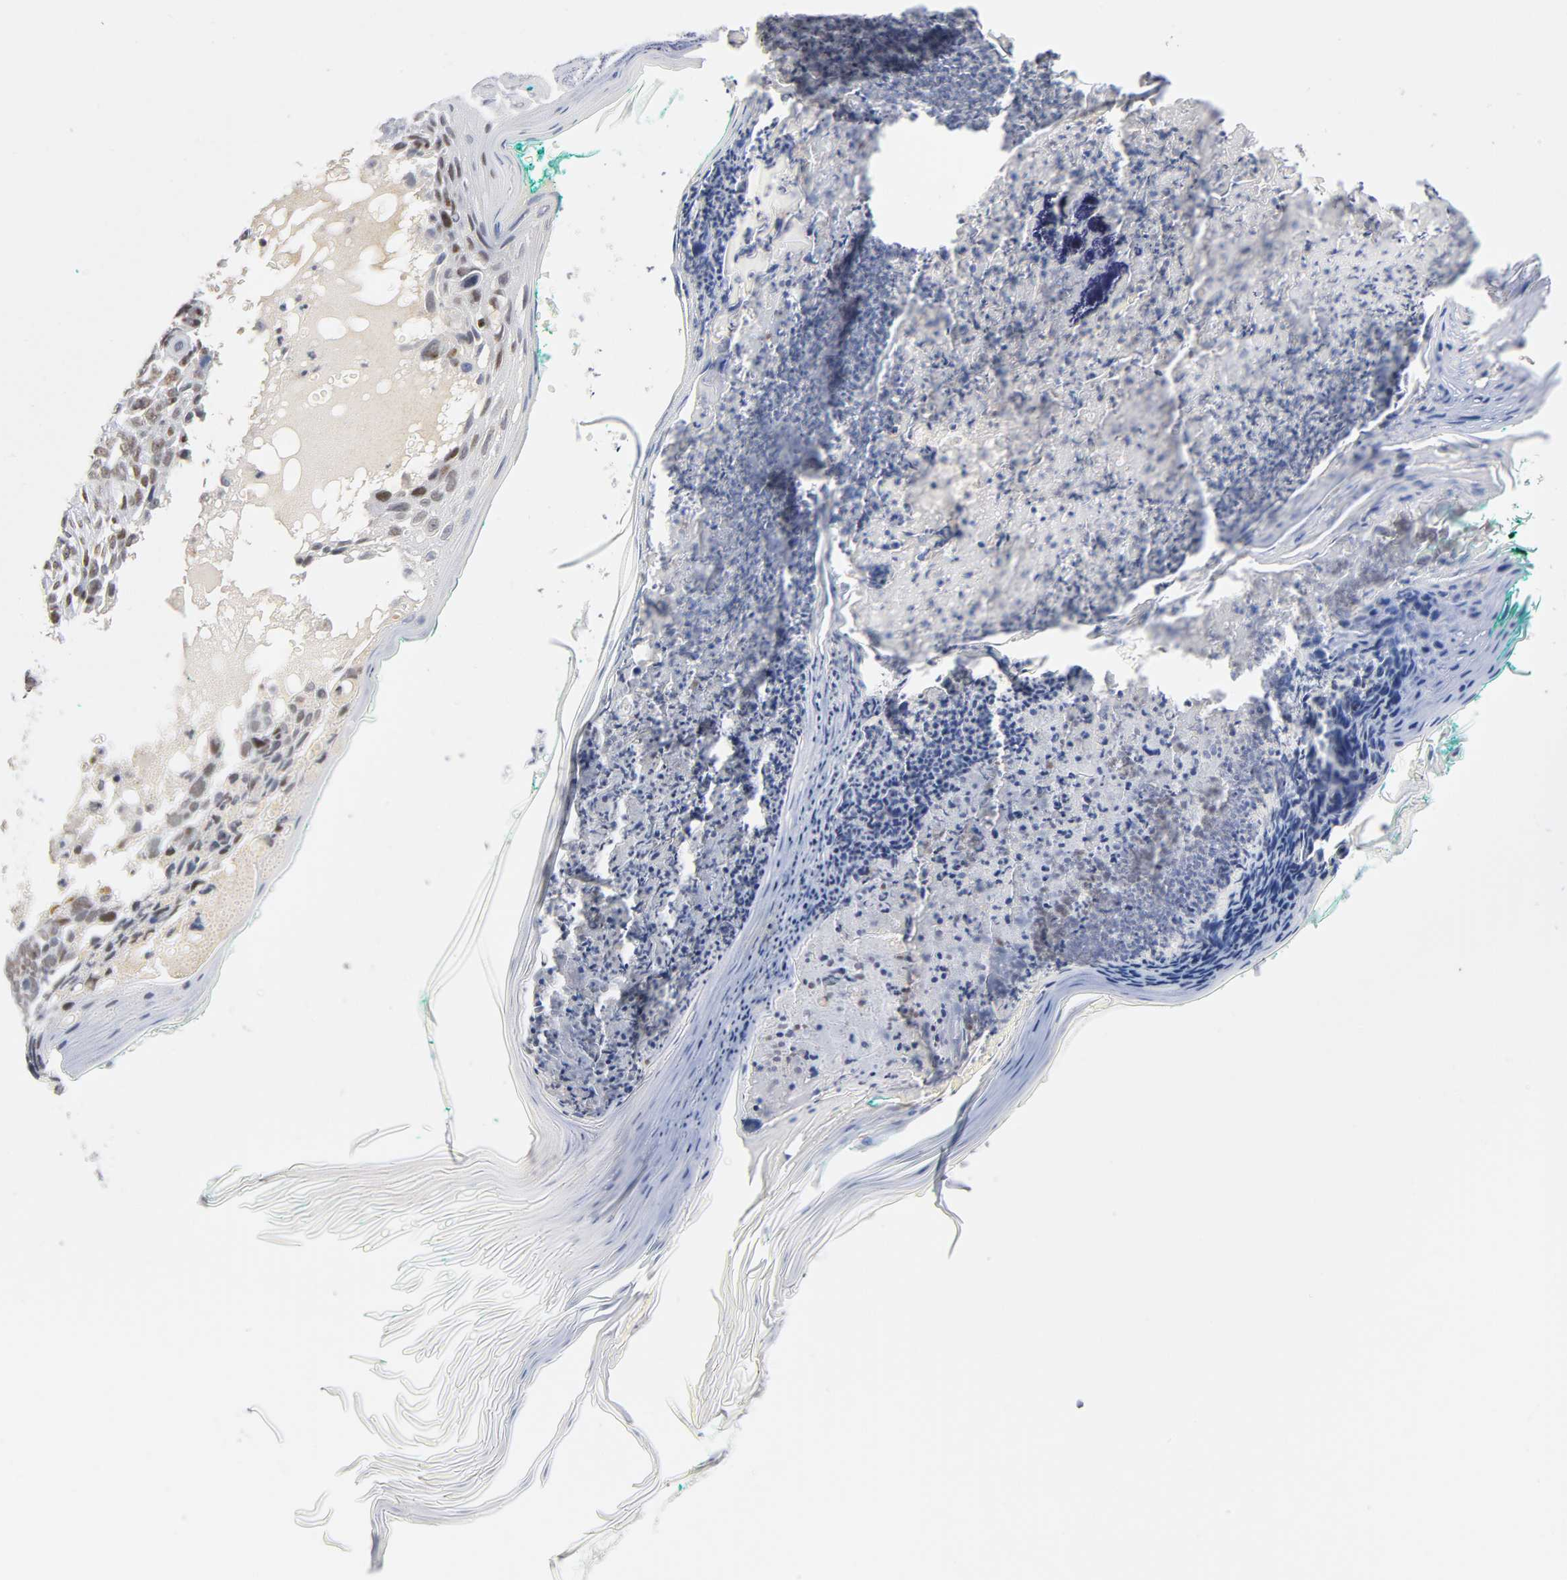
{"staining": {"intensity": "weak", "quantity": ">75%", "location": "nuclear"}, "tissue": "skin cancer", "cell_type": "Tumor cells", "image_type": "cancer", "snomed": [{"axis": "morphology", "description": "Normal tissue, NOS"}, {"axis": "morphology", "description": "Basal cell carcinoma"}, {"axis": "topography", "description": "Skin"}], "caption": "Skin cancer stained with DAB (3,3'-diaminobenzidine) immunohistochemistry displays low levels of weak nuclear staining in about >75% of tumor cells.", "gene": "SP3", "patient": {"sex": "male", "age": 77}}